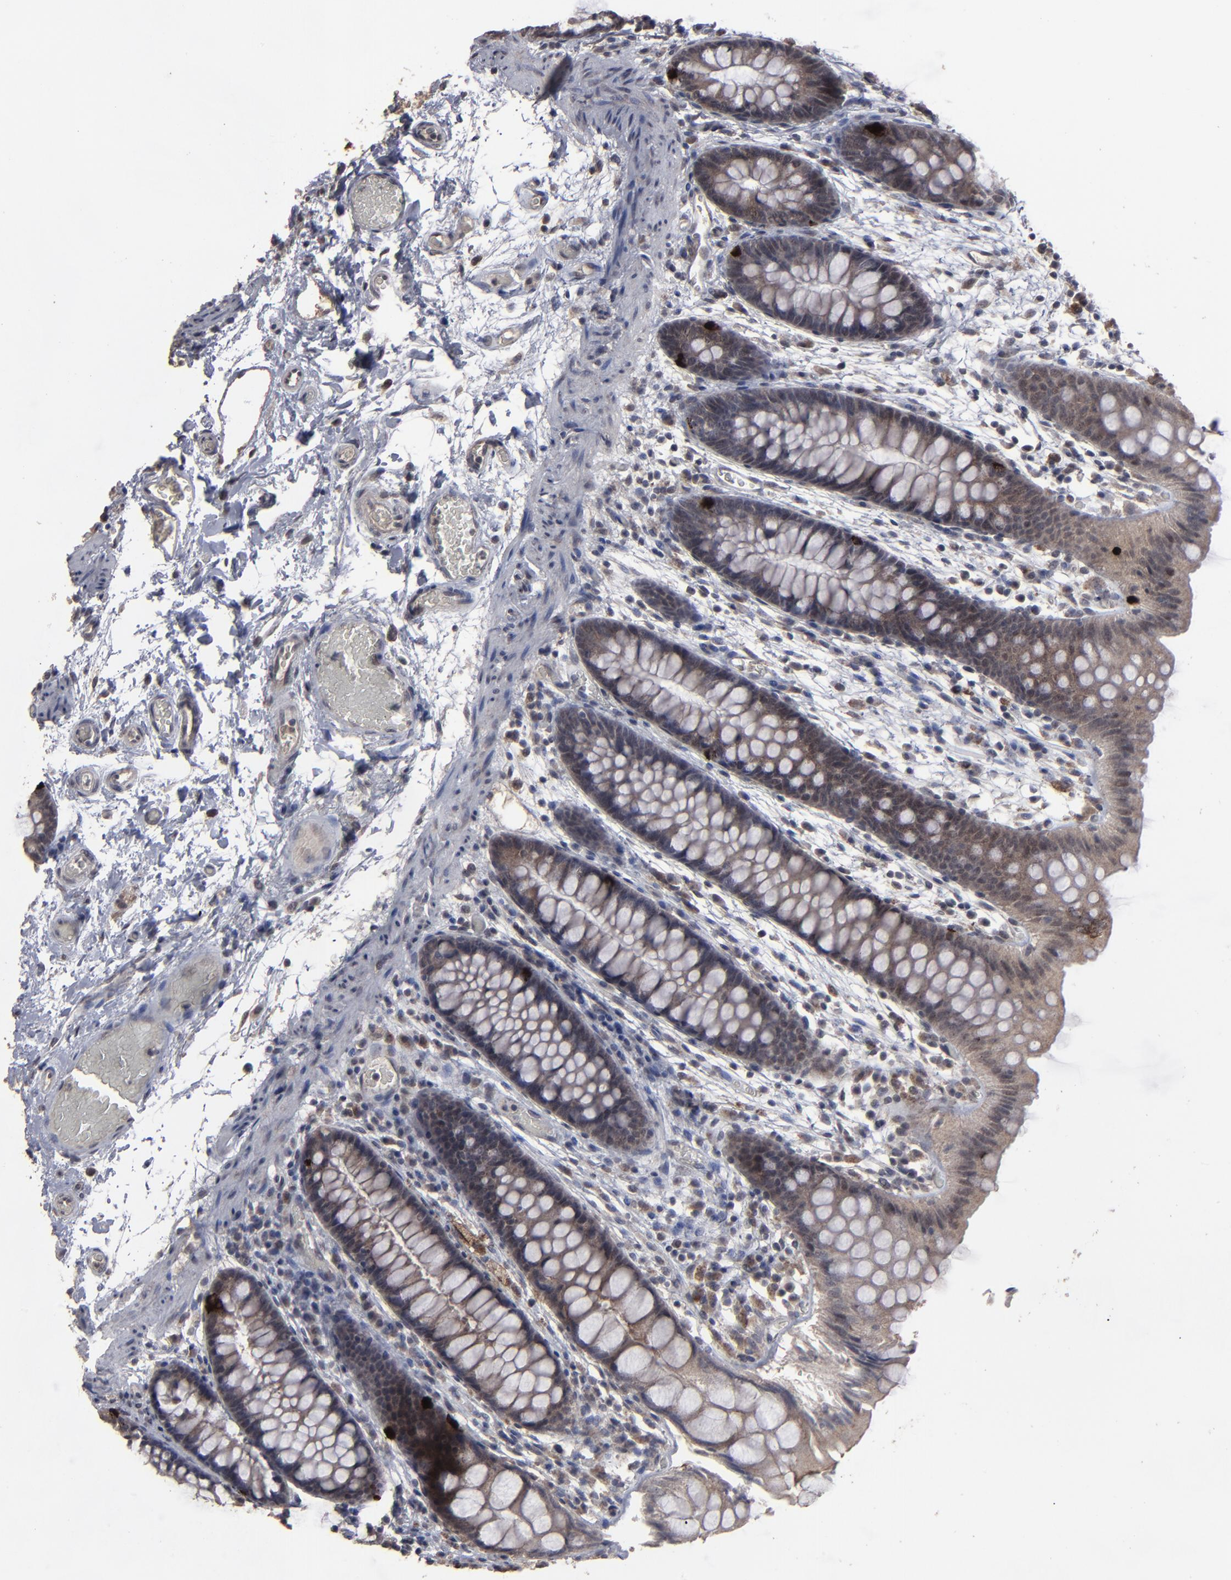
{"staining": {"intensity": "negative", "quantity": "none", "location": "none"}, "tissue": "colon", "cell_type": "Endothelial cells", "image_type": "normal", "snomed": [{"axis": "morphology", "description": "Normal tissue, NOS"}, {"axis": "topography", "description": "Smooth muscle"}, {"axis": "topography", "description": "Colon"}], "caption": "This photomicrograph is of normal colon stained with IHC to label a protein in brown with the nuclei are counter-stained blue. There is no positivity in endothelial cells. The staining is performed using DAB brown chromogen with nuclei counter-stained in using hematoxylin.", "gene": "SLC22A17", "patient": {"sex": "male", "age": 67}}